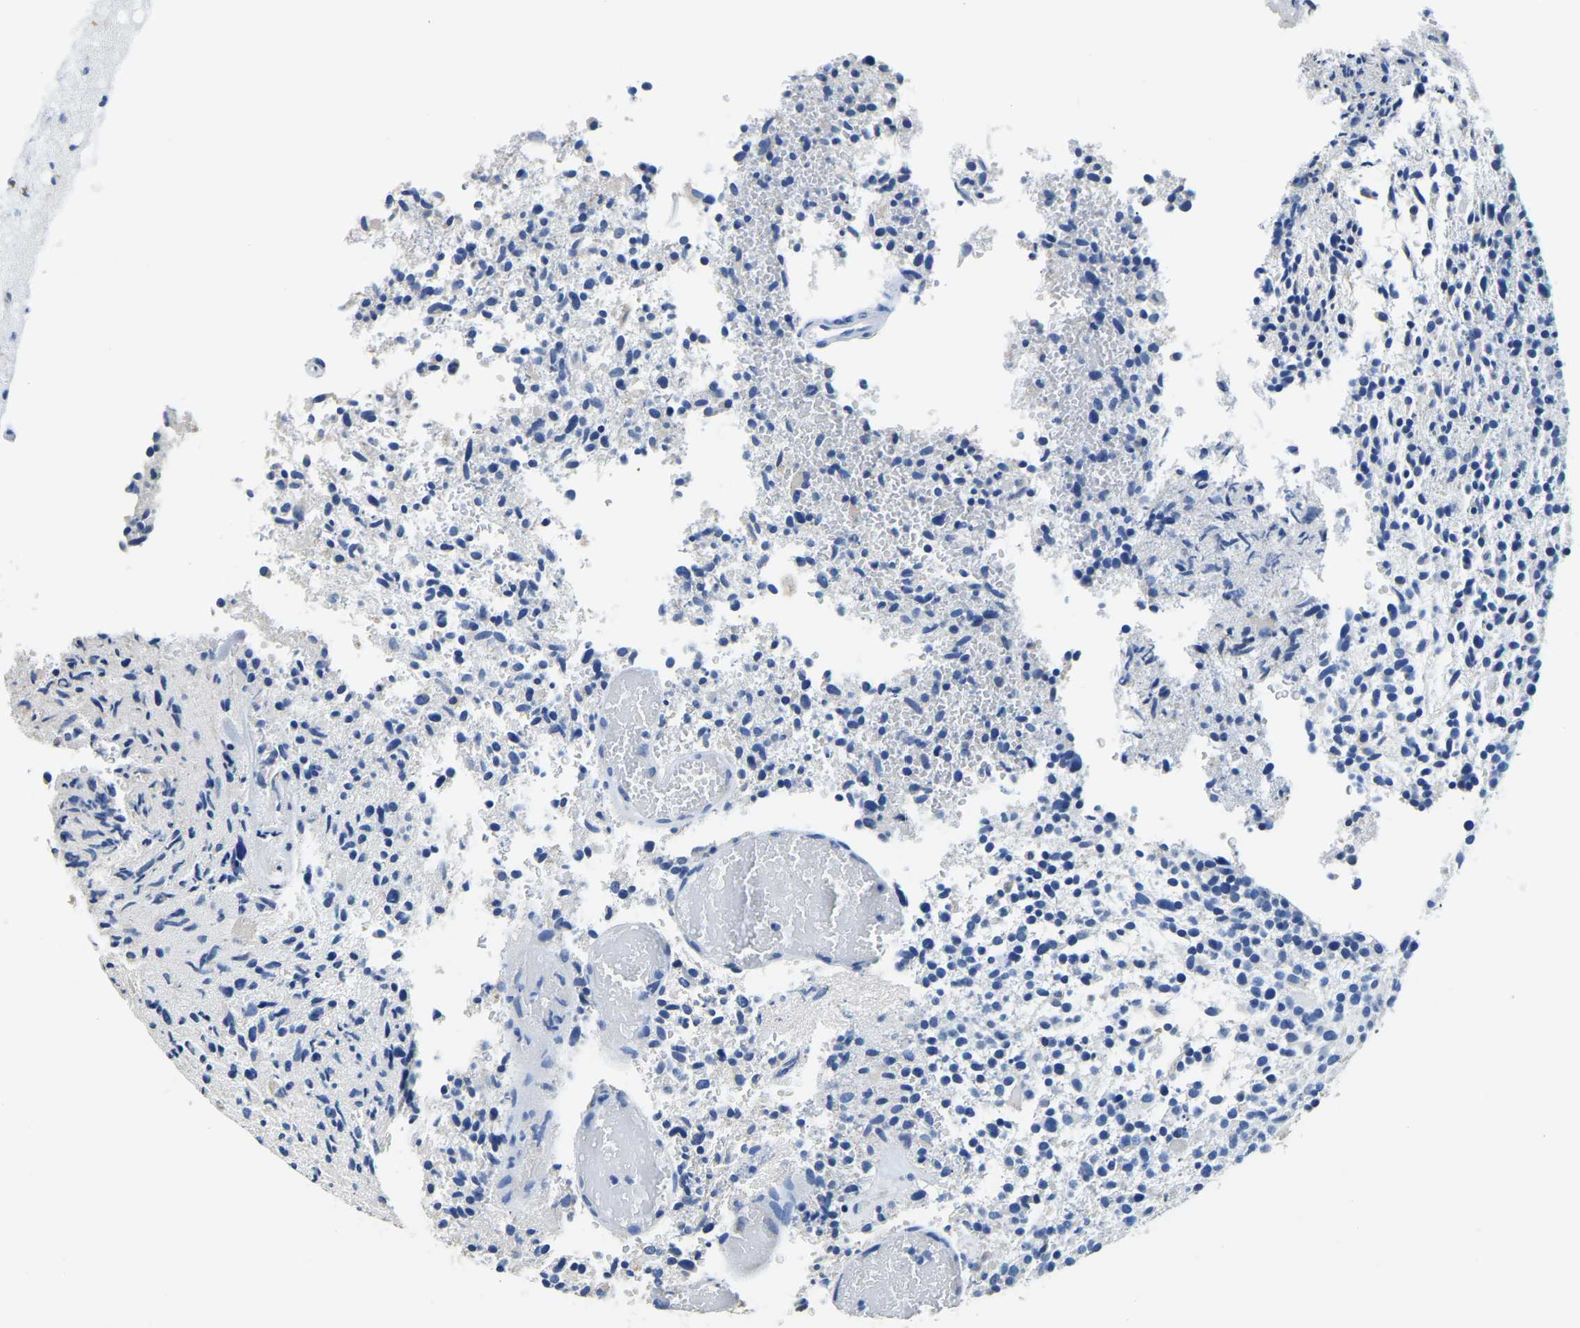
{"staining": {"intensity": "negative", "quantity": "none", "location": "none"}, "tissue": "glioma", "cell_type": "Tumor cells", "image_type": "cancer", "snomed": [{"axis": "morphology", "description": "Glioma, malignant, High grade"}, {"axis": "topography", "description": "Brain"}], "caption": "Tumor cells show no significant staining in malignant glioma (high-grade). (Immunohistochemistry (ihc), brightfield microscopy, high magnification).", "gene": "ZDHHC13", "patient": {"sex": "male", "age": 72}}